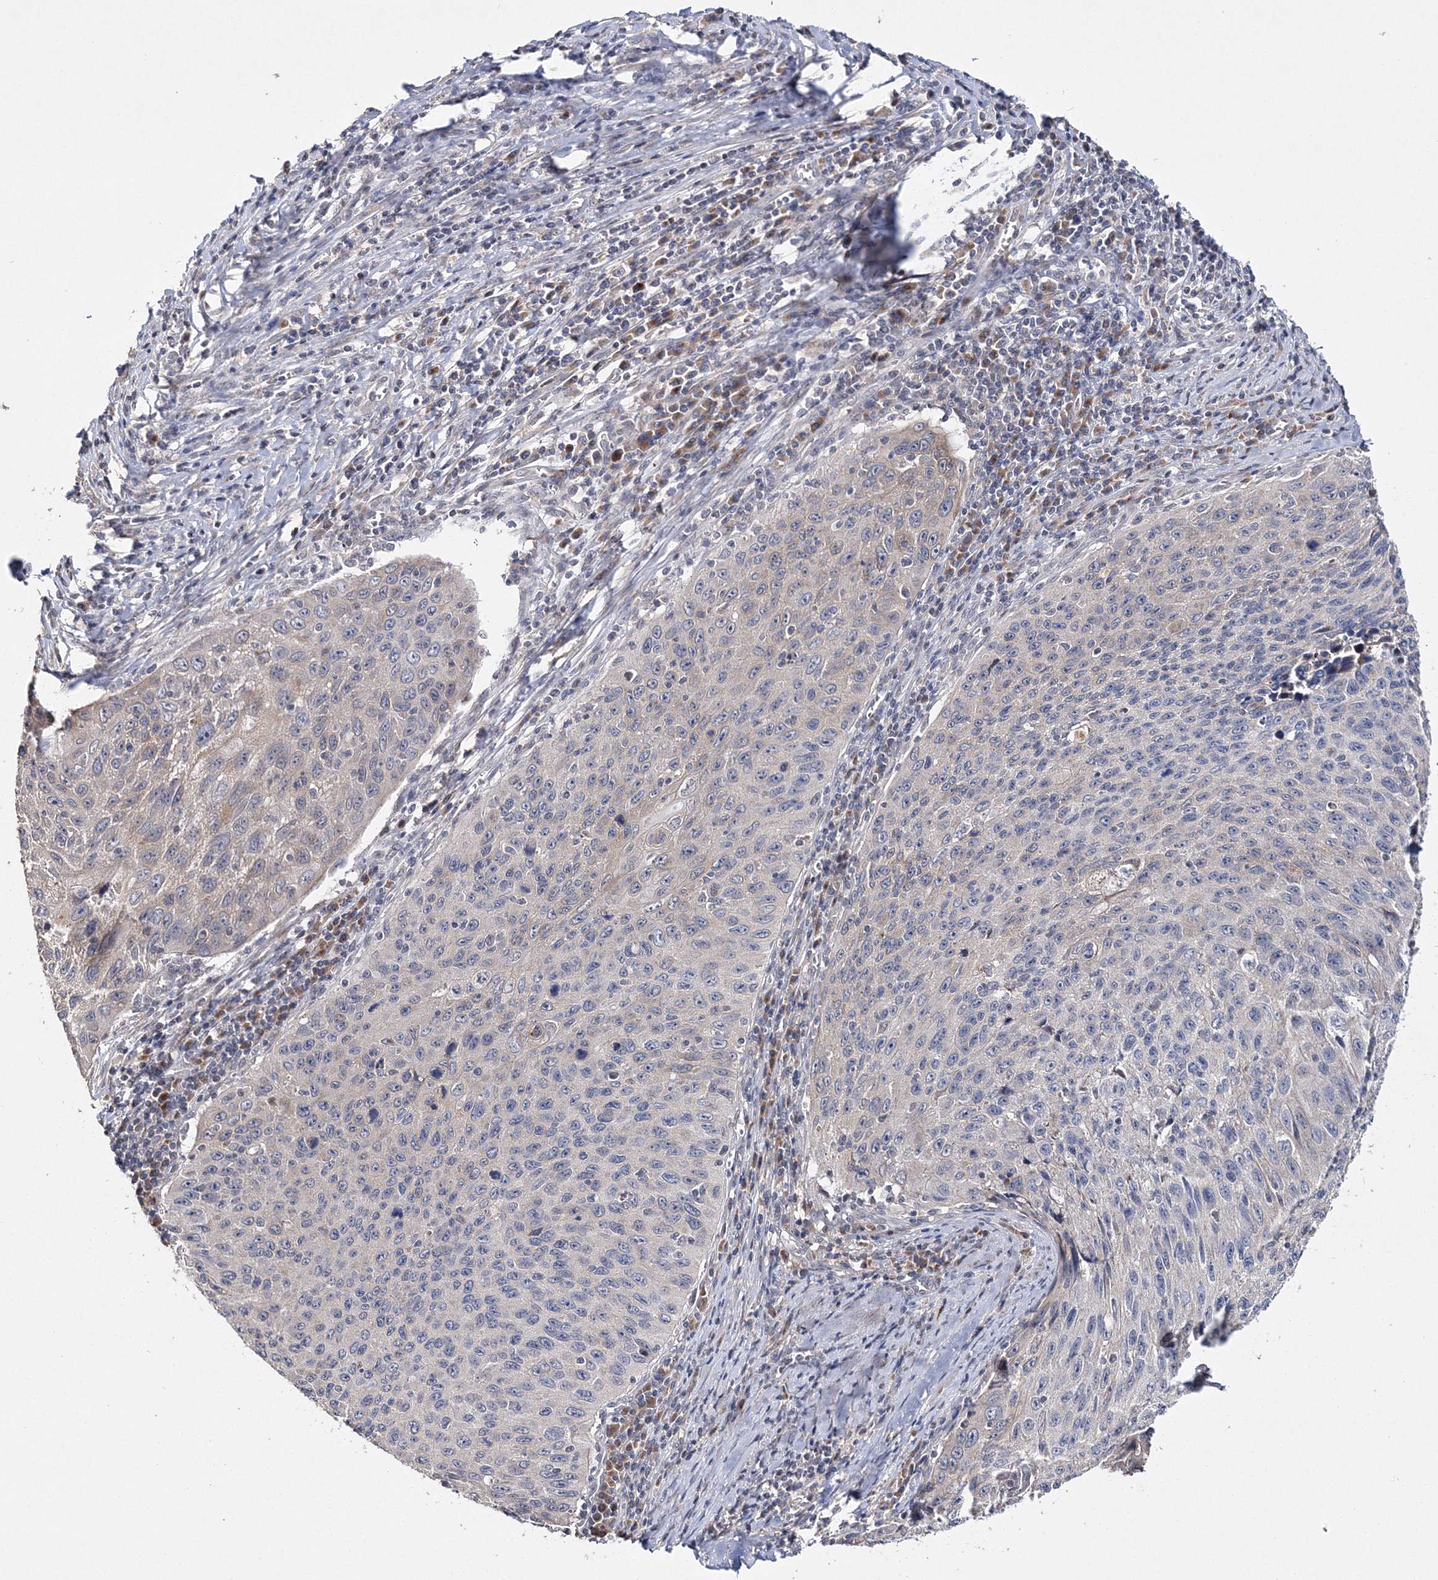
{"staining": {"intensity": "negative", "quantity": "none", "location": "none"}, "tissue": "cervical cancer", "cell_type": "Tumor cells", "image_type": "cancer", "snomed": [{"axis": "morphology", "description": "Squamous cell carcinoma, NOS"}, {"axis": "topography", "description": "Cervix"}], "caption": "This micrograph is of cervical cancer stained with immunohistochemistry to label a protein in brown with the nuclei are counter-stained blue. There is no positivity in tumor cells.", "gene": "GJB5", "patient": {"sex": "female", "age": 53}}